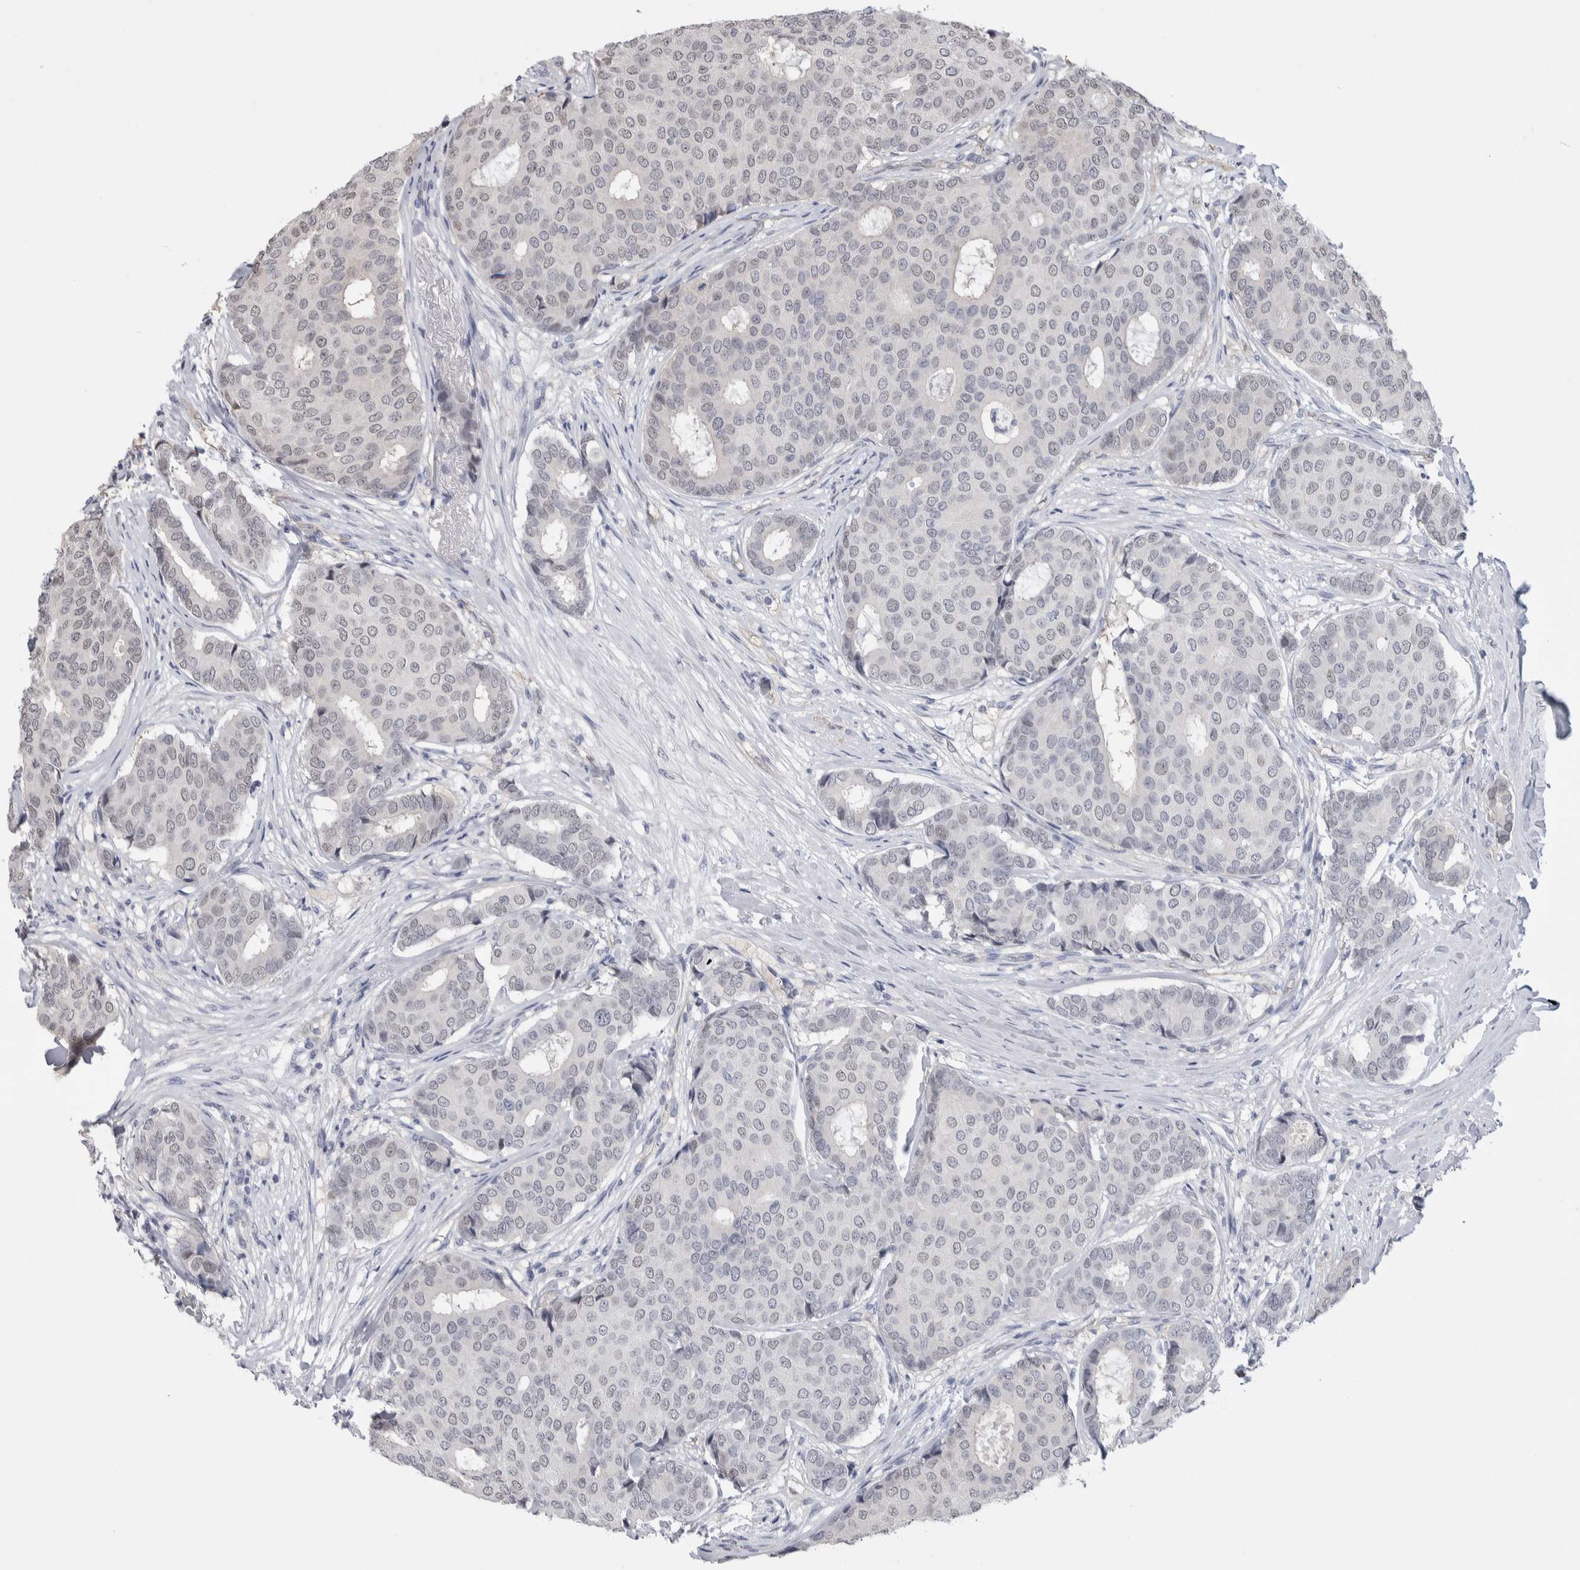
{"staining": {"intensity": "negative", "quantity": "none", "location": "none"}, "tissue": "breast cancer", "cell_type": "Tumor cells", "image_type": "cancer", "snomed": [{"axis": "morphology", "description": "Duct carcinoma"}, {"axis": "topography", "description": "Breast"}], "caption": "Micrograph shows no significant protein staining in tumor cells of breast infiltrating ductal carcinoma.", "gene": "ZBTB49", "patient": {"sex": "female", "age": 75}}